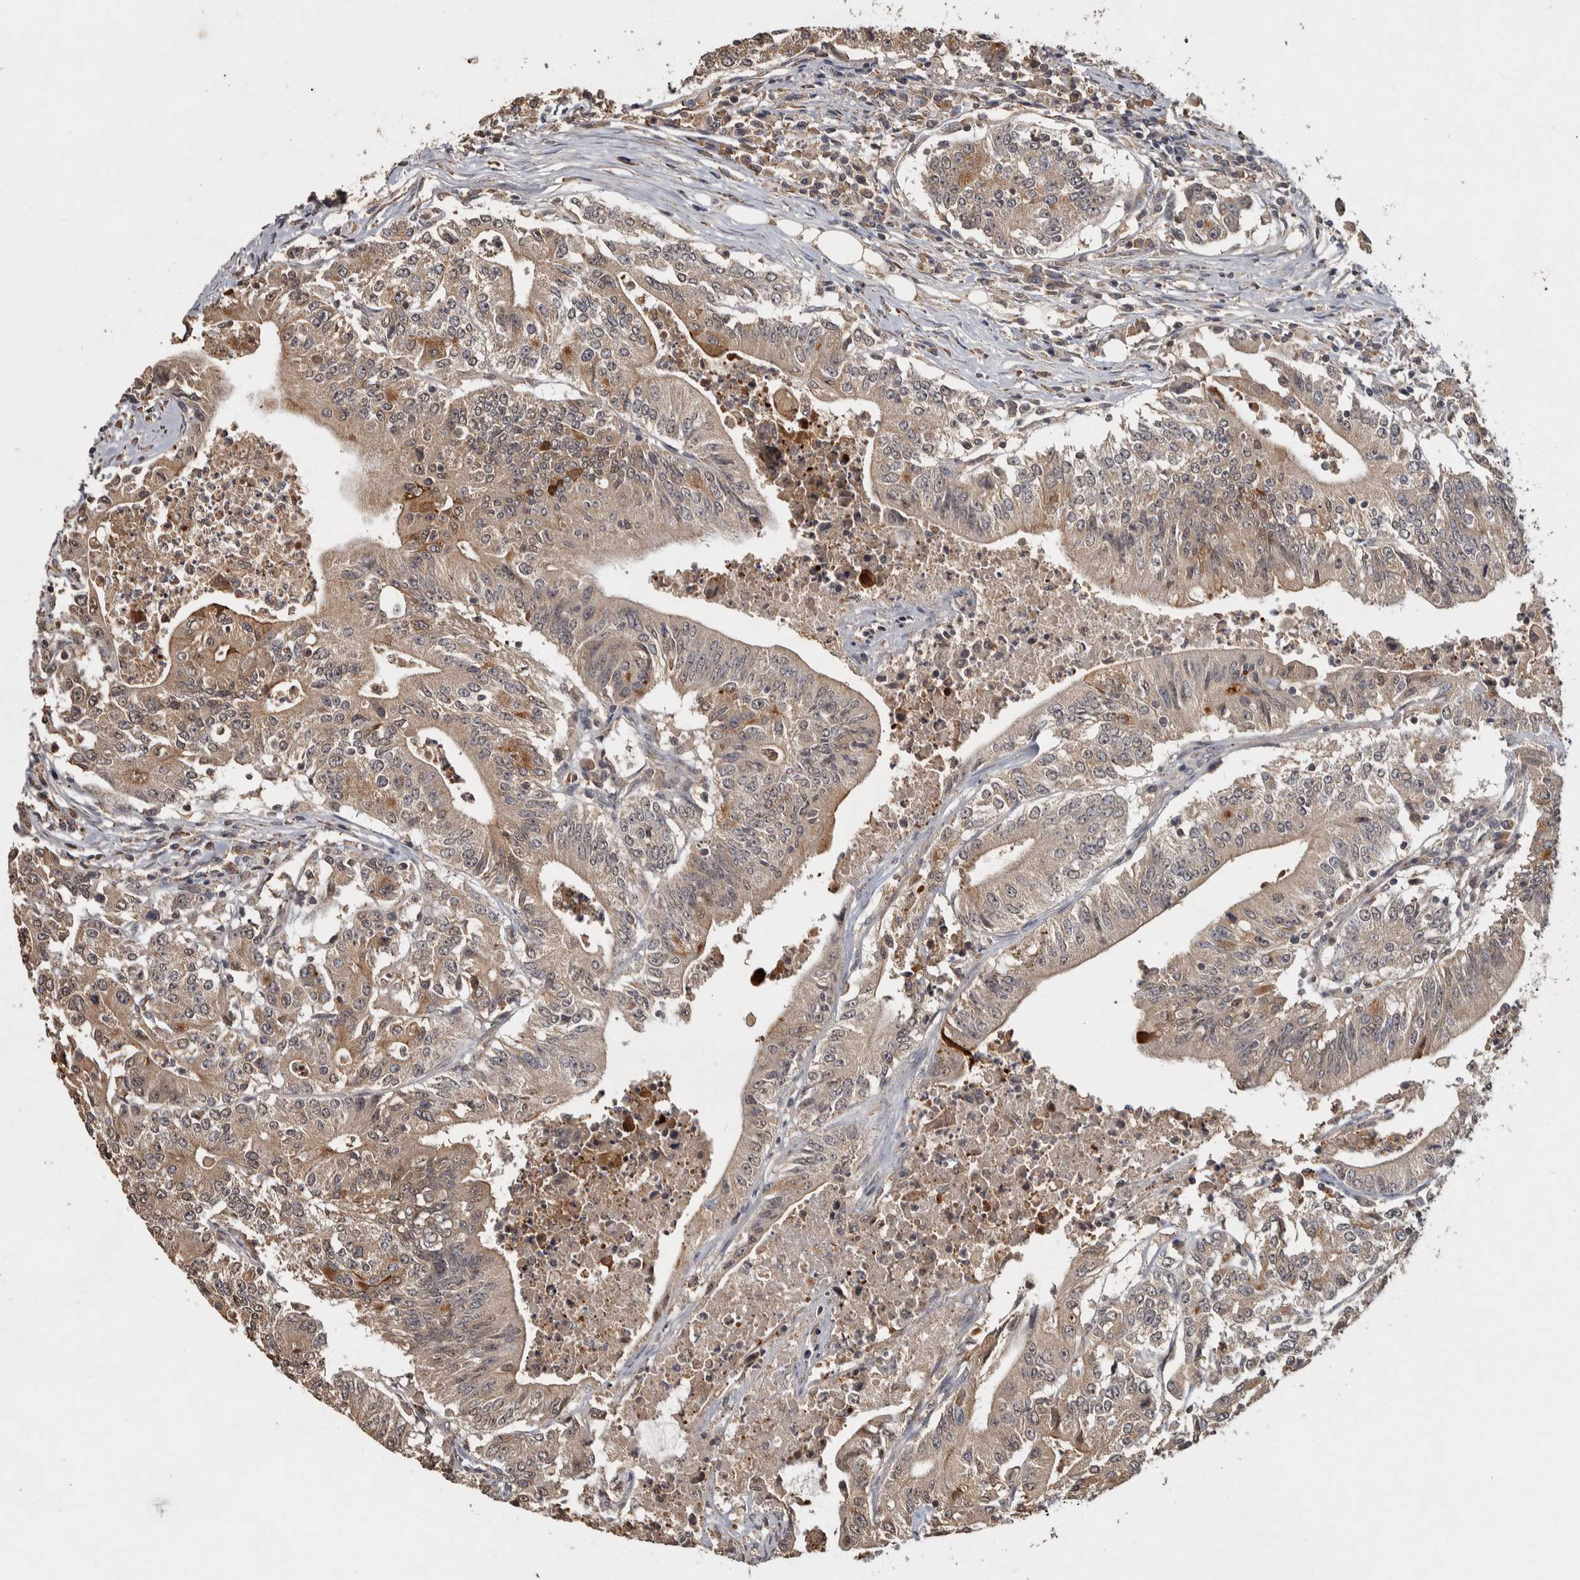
{"staining": {"intensity": "weak", "quantity": "25%-75%", "location": "cytoplasmic/membranous"}, "tissue": "colorectal cancer", "cell_type": "Tumor cells", "image_type": "cancer", "snomed": [{"axis": "morphology", "description": "Adenocarcinoma, NOS"}, {"axis": "topography", "description": "Colon"}], "caption": "Immunohistochemistry (IHC) image of colorectal cancer stained for a protein (brown), which shows low levels of weak cytoplasmic/membranous staining in approximately 25%-75% of tumor cells.", "gene": "EIF3H", "patient": {"sex": "female", "age": 77}}